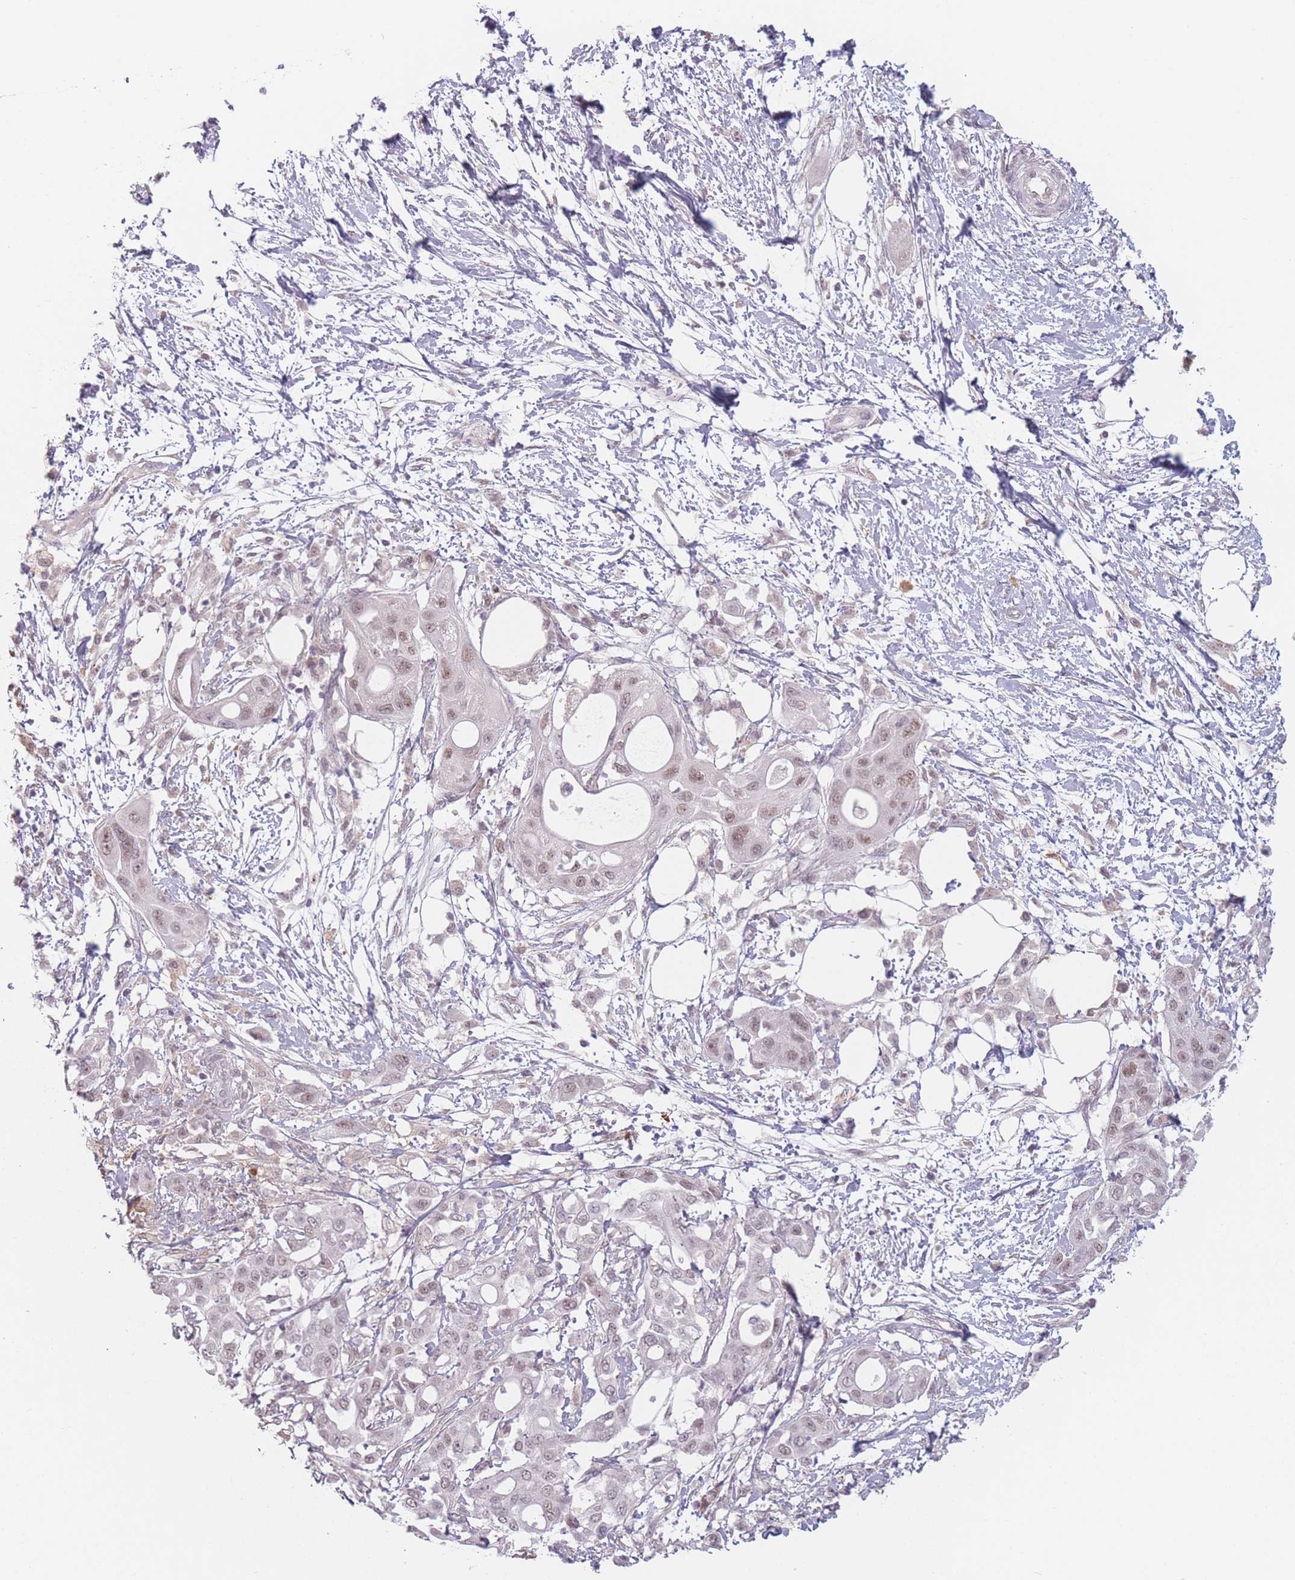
{"staining": {"intensity": "moderate", "quantity": "<25%", "location": "nuclear"}, "tissue": "pancreatic cancer", "cell_type": "Tumor cells", "image_type": "cancer", "snomed": [{"axis": "morphology", "description": "Adenocarcinoma, NOS"}, {"axis": "topography", "description": "Pancreas"}], "caption": "Pancreatic adenocarcinoma stained with DAB (3,3'-diaminobenzidine) immunohistochemistry shows low levels of moderate nuclear staining in approximately <25% of tumor cells. The staining was performed using DAB to visualize the protein expression in brown, while the nuclei were stained in blue with hematoxylin (Magnification: 20x).", "gene": "OR10C1", "patient": {"sex": "male", "age": 68}}